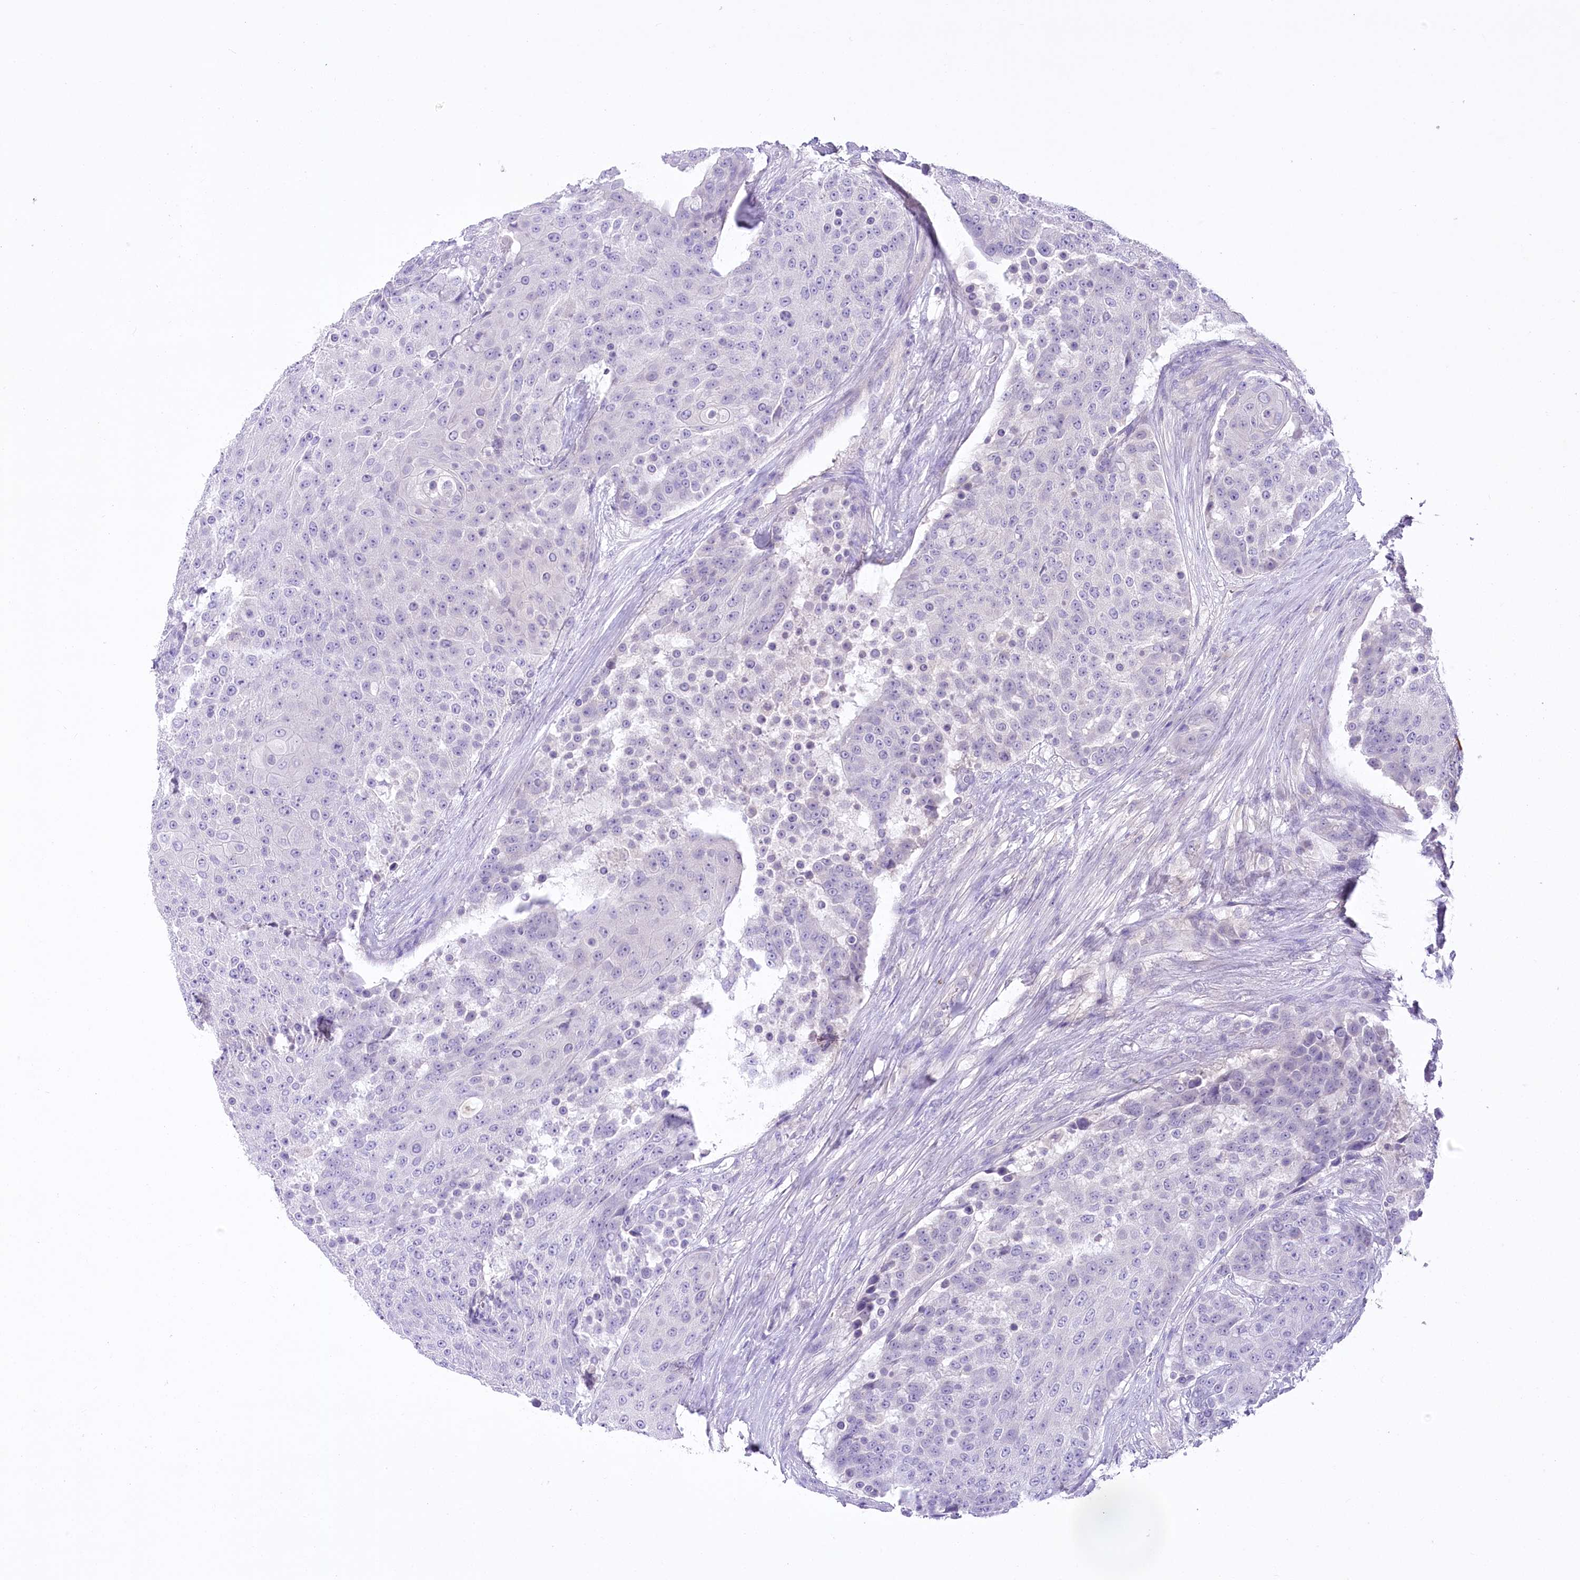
{"staining": {"intensity": "negative", "quantity": "none", "location": "none"}, "tissue": "urothelial cancer", "cell_type": "Tumor cells", "image_type": "cancer", "snomed": [{"axis": "morphology", "description": "Urothelial carcinoma, High grade"}, {"axis": "topography", "description": "Urinary bladder"}], "caption": "The immunohistochemistry (IHC) image has no significant staining in tumor cells of urothelial cancer tissue.", "gene": "PBLD", "patient": {"sex": "female", "age": 63}}